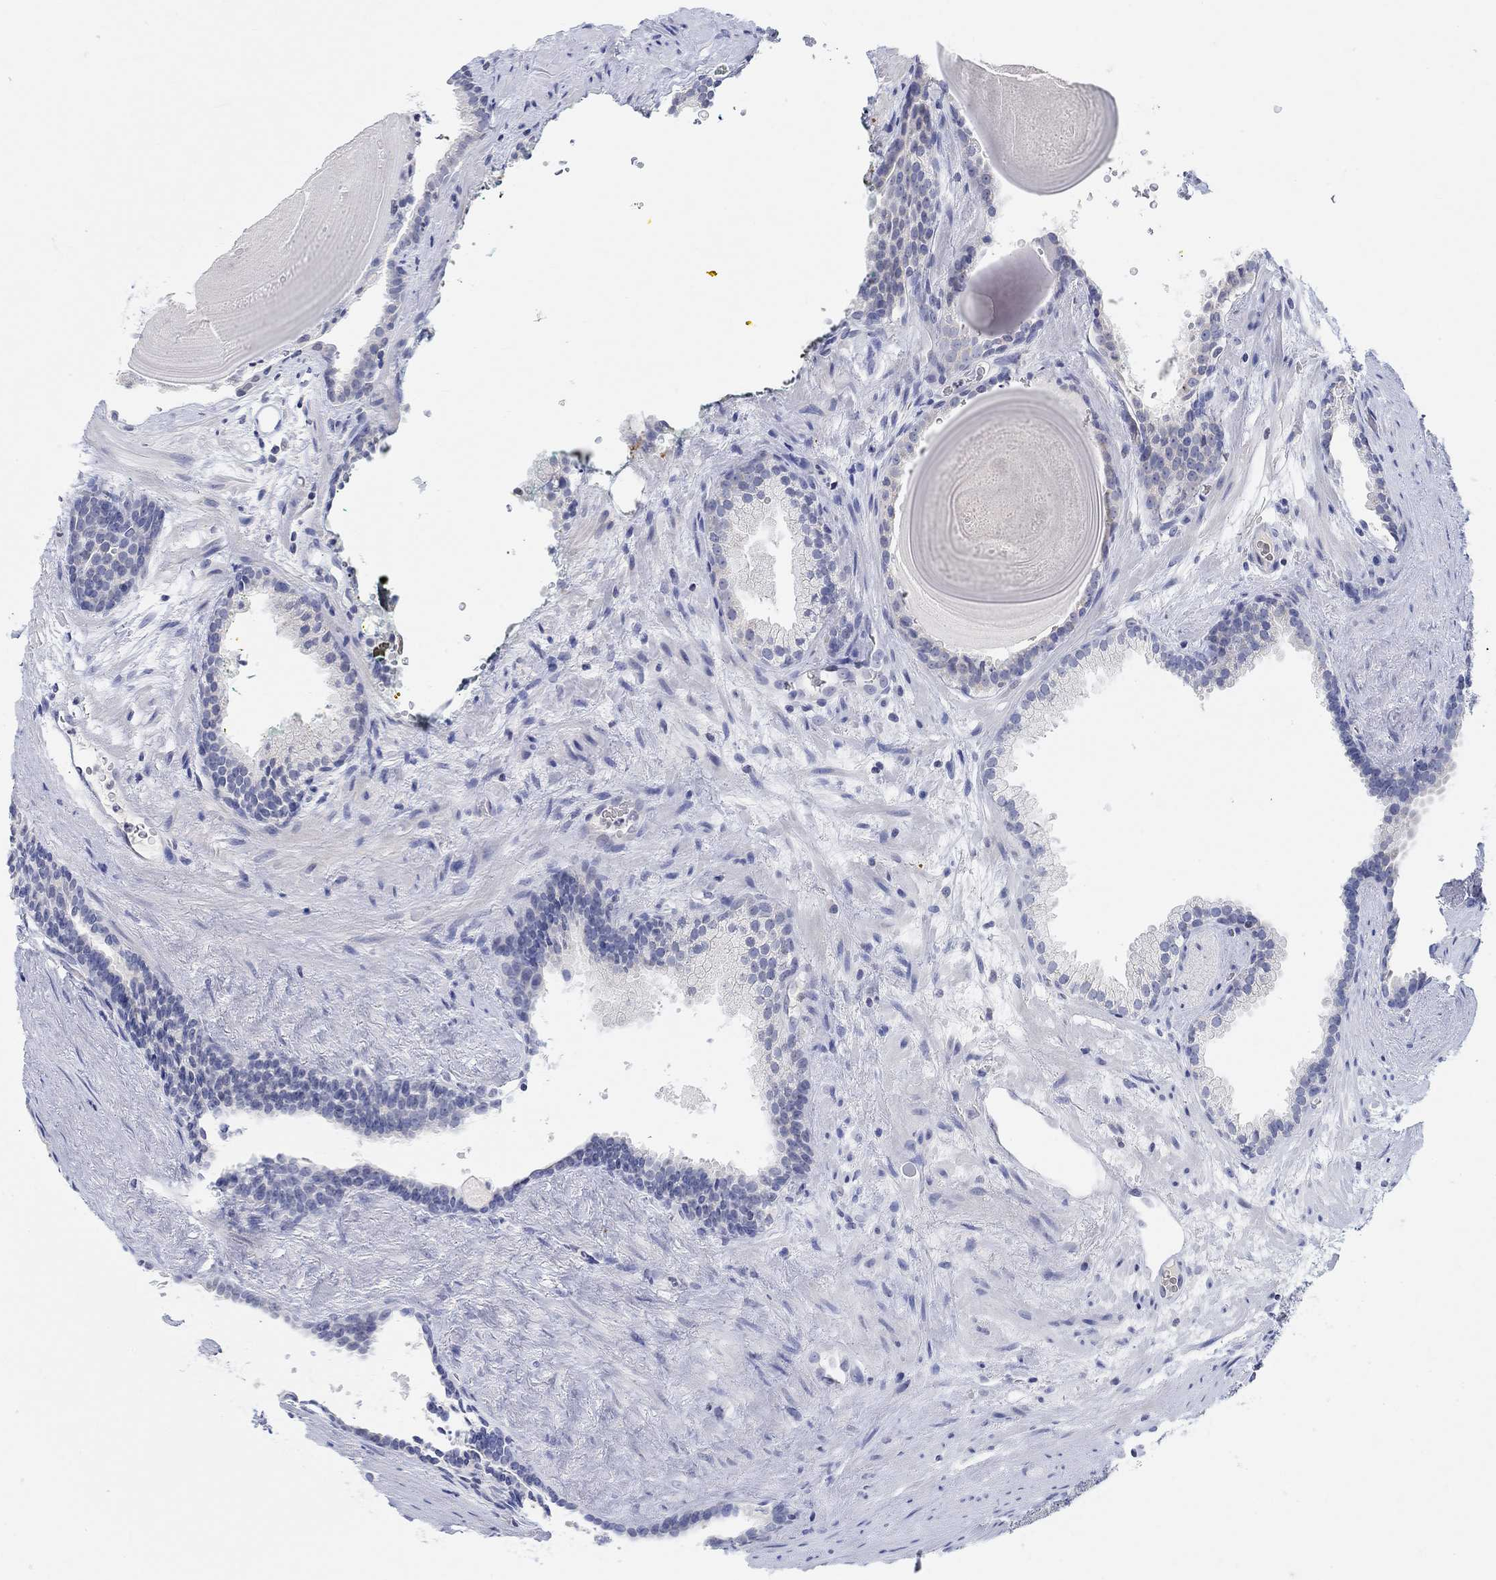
{"staining": {"intensity": "negative", "quantity": "none", "location": "none"}, "tissue": "prostate cancer", "cell_type": "Tumor cells", "image_type": "cancer", "snomed": [{"axis": "morphology", "description": "Adenocarcinoma, High grade"}, {"axis": "topography", "description": "Prostate and seminal vesicle, NOS"}], "caption": "Histopathology image shows no protein positivity in tumor cells of prostate adenocarcinoma (high-grade) tissue.", "gene": "ATP6V1E2", "patient": {"sex": "male", "age": 62}}